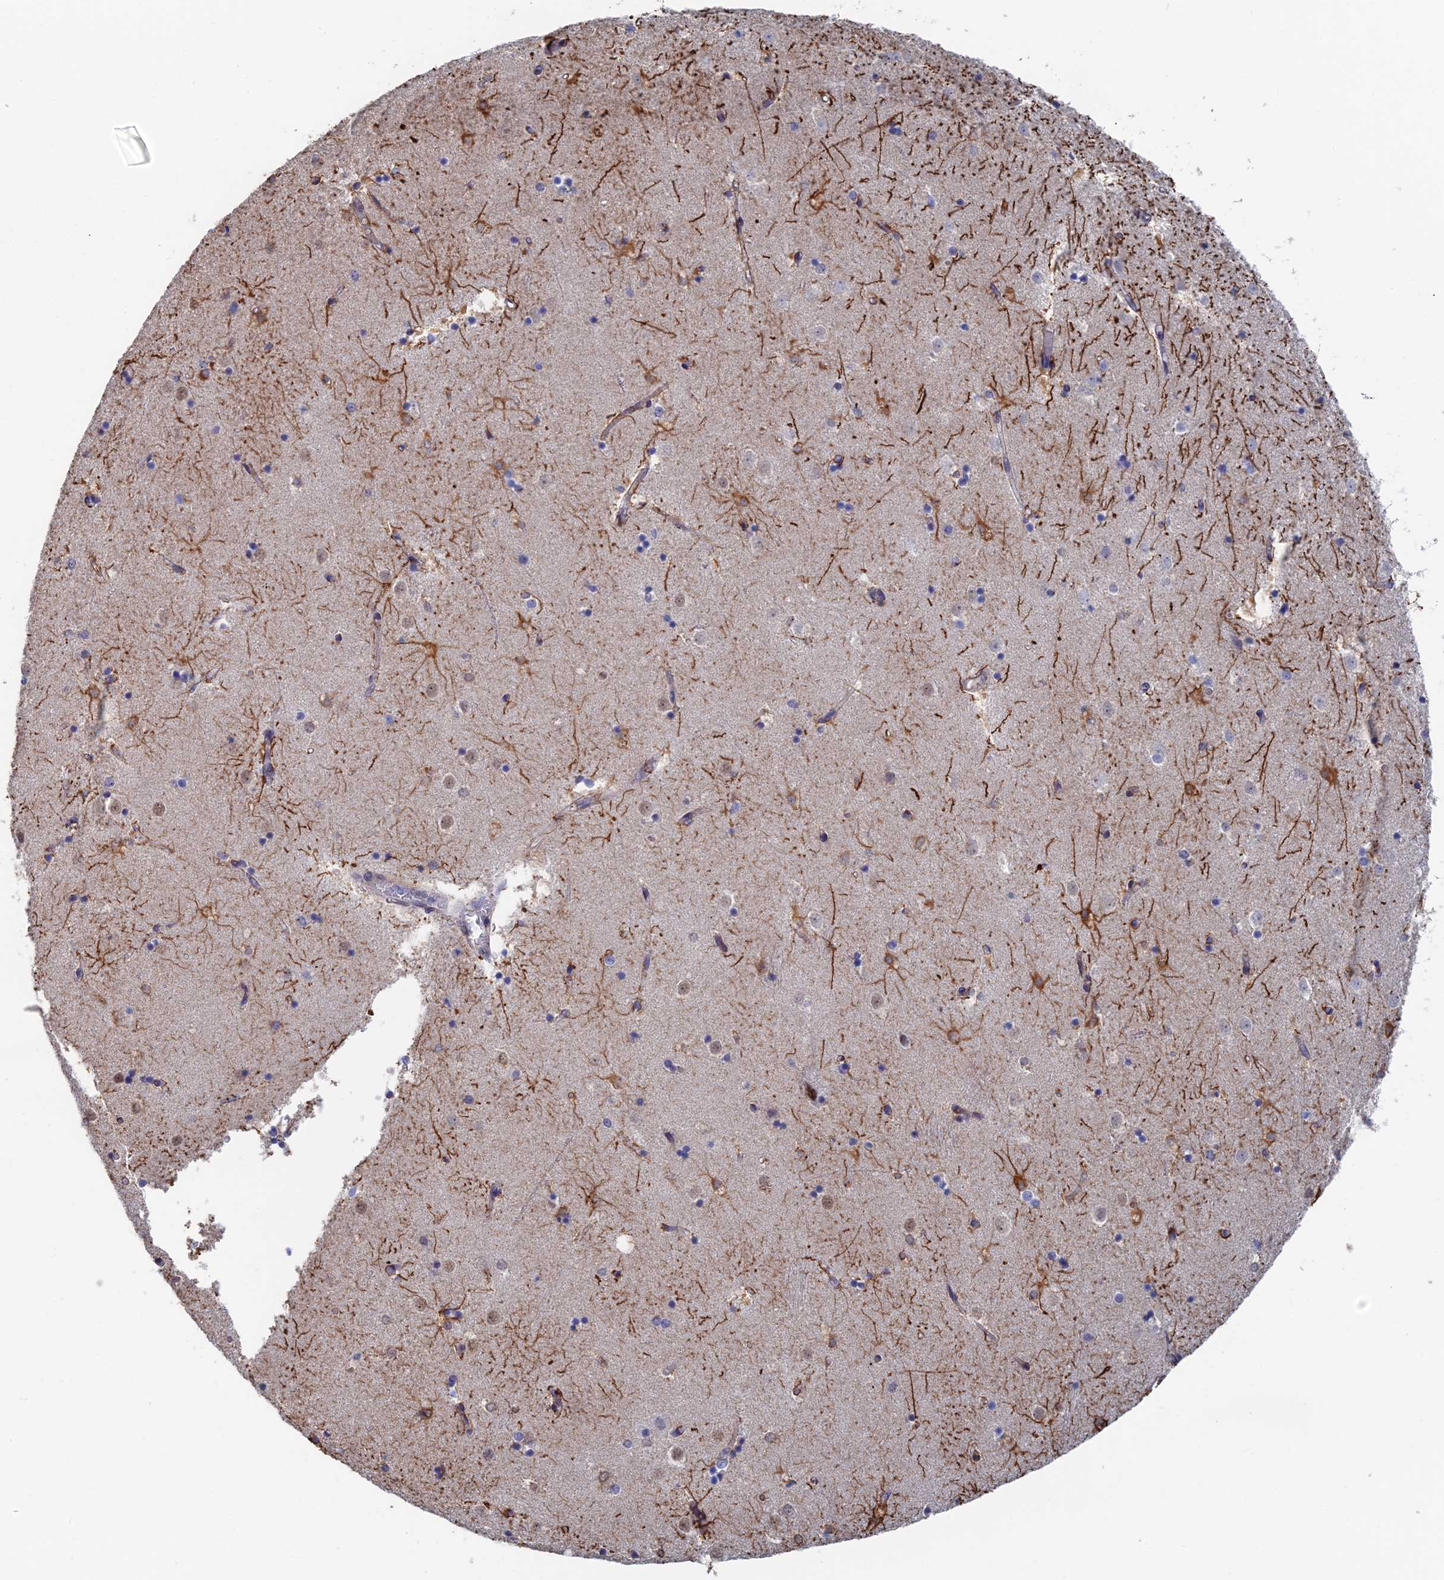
{"staining": {"intensity": "strong", "quantity": "<25%", "location": "cytoplasmic/membranous"}, "tissue": "caudate", "cell_type": "Glial cells", "image_type": "normal", "snomed": [{"axis": "morphology", "description": "Normal tissue, NOS"}, {"axis": "topography", "description": "Lateral ventricle wall"}], "caption": "Immunohistochemical staining of unremarkable caudate reveals strong cytoplasmic/membranous protein staining in approximately <25% of glial cells.", "gene": "GMNC", "patient": {"sex": "female", "age": 52}}